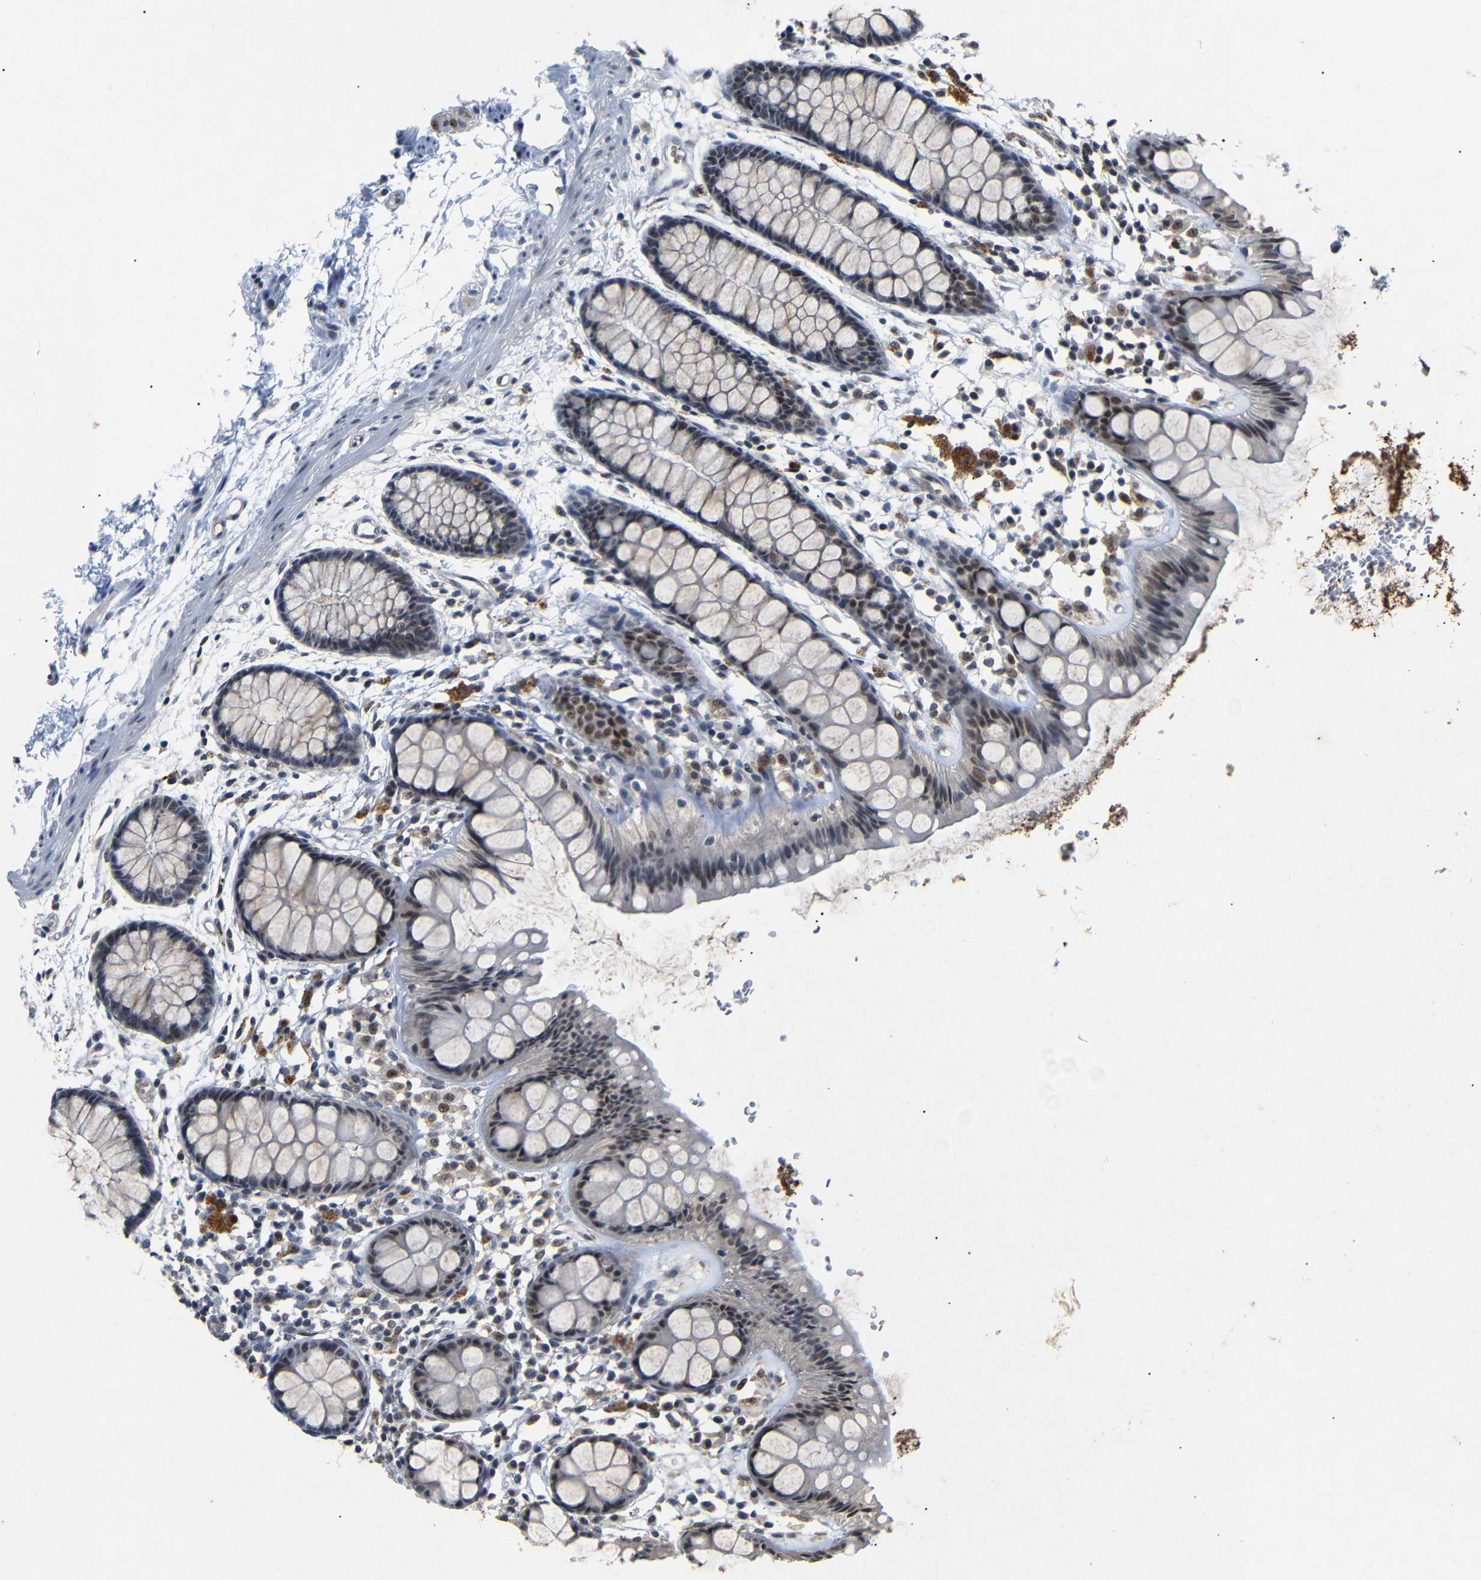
{"staining": {"intensity": "strong", "quantity": ">75%", "location": "nuclear"}, "tissue": "rectum", "cell_type": "Glandular cells", "image_type": "normal", "snomed": [{"axis": "morphology", "description": "Normal tissue, NOS"}, {"axis": "topography", "description": "Rectum"}], "caption": "Immunohistochemistry (IHC) (DAB (3,3'-diaminobenzidine)) staining of benign rectum reveals strong nuclear protein positivity in approximately >75% of glandular cells. (Stains: DAB in brown, nuclei in blue, Microscopy: brightfield microscopy at high magnification).", "gene": "PARN", "patient": {"sex": "female", "age": 66}}